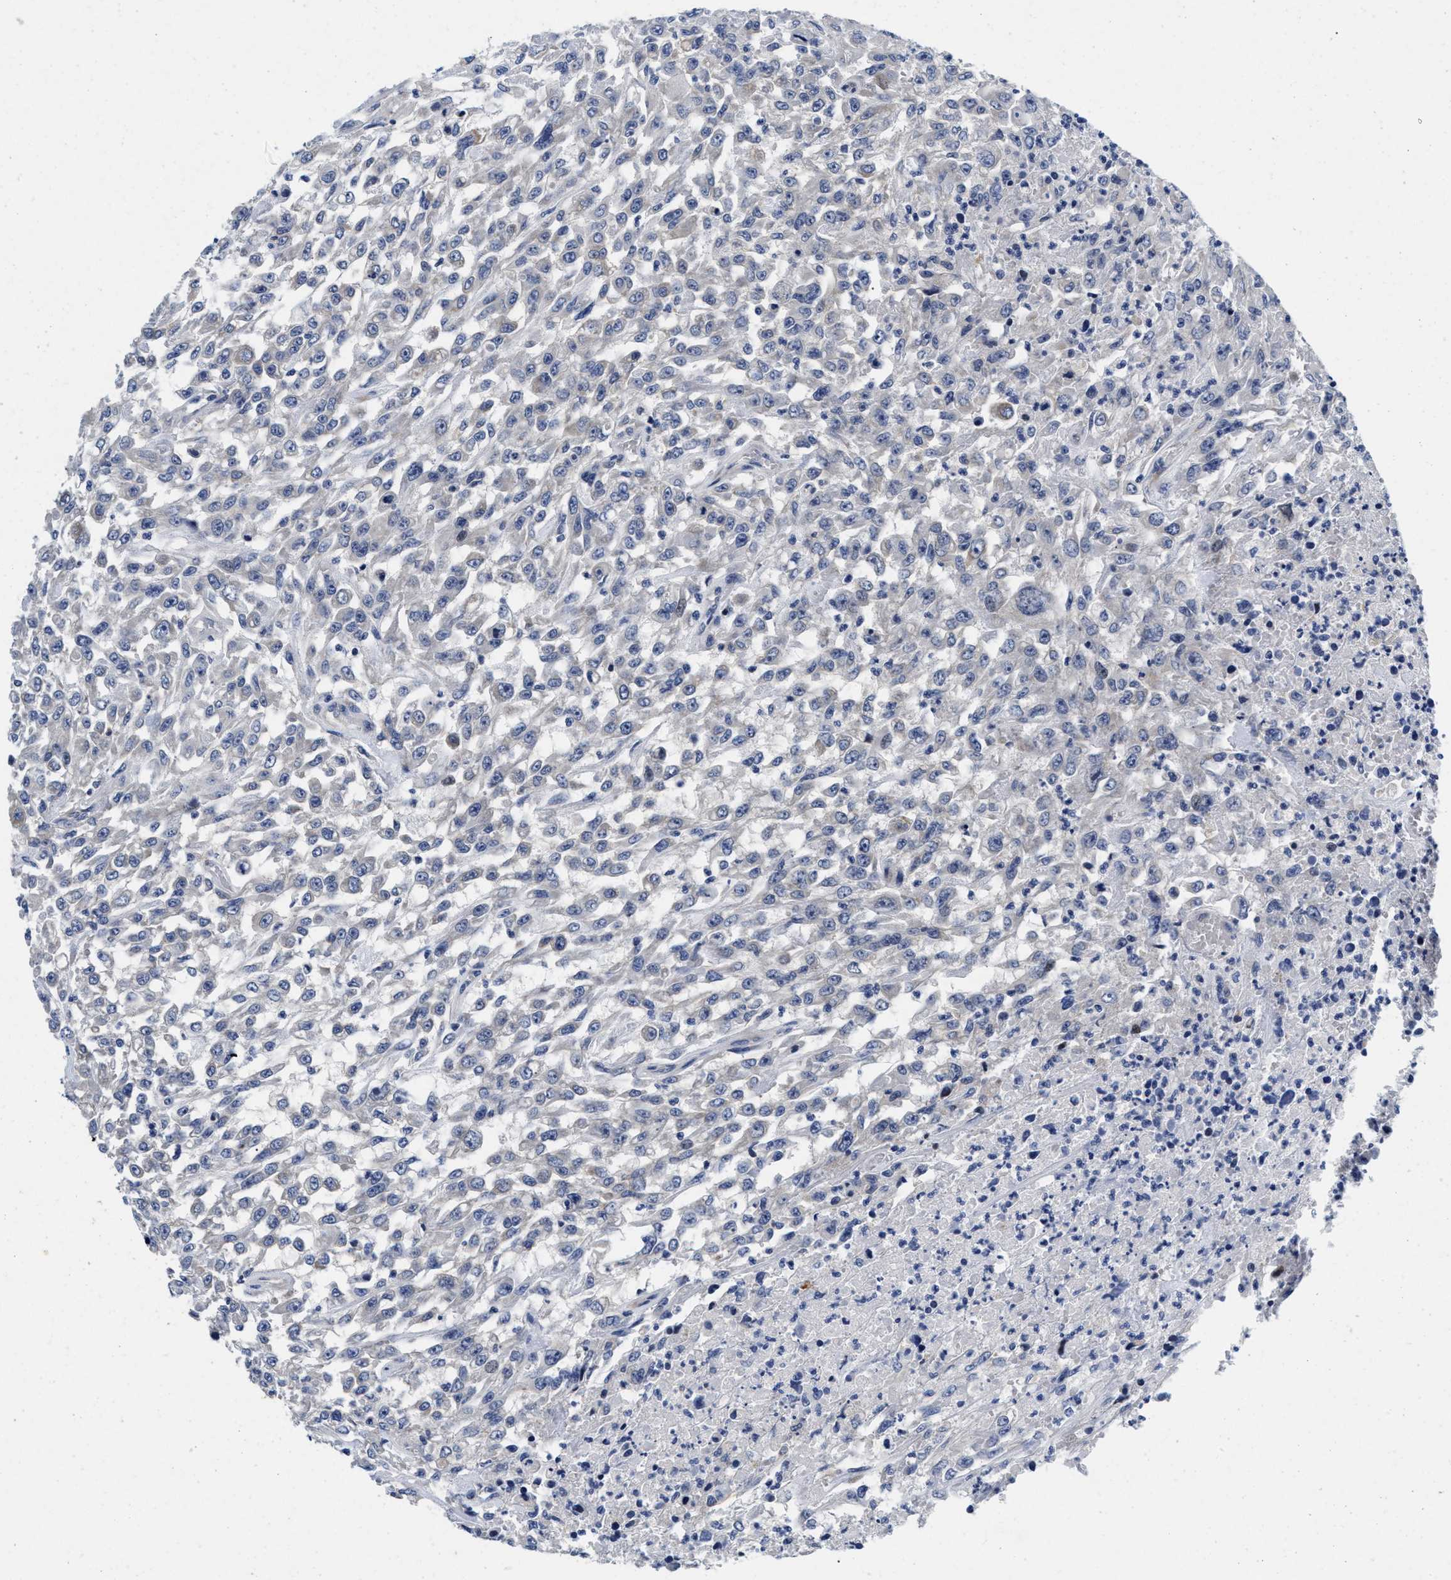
{"staining": {"intensity": "negative", "quantity": "none", "location": "none"}, "tissue": "urothelial cancer", "cell_type": "Tumor cells", "image_type": "cancer", "snomed": [{"axis": "morphology", "description": "Urothelial carcinoma, High grade"}, {"axis": "topography", "description": "Urinary bladder"}], "caption": "Tumor cells show no significant protein staining in high-grade urothelial carcinoma. The staining is performed using DAB brown chromogen with nuclei counter-stained in using hematoxylin.", "gene": "LAD1", "patient": {"sex": "male", "age": 46}}